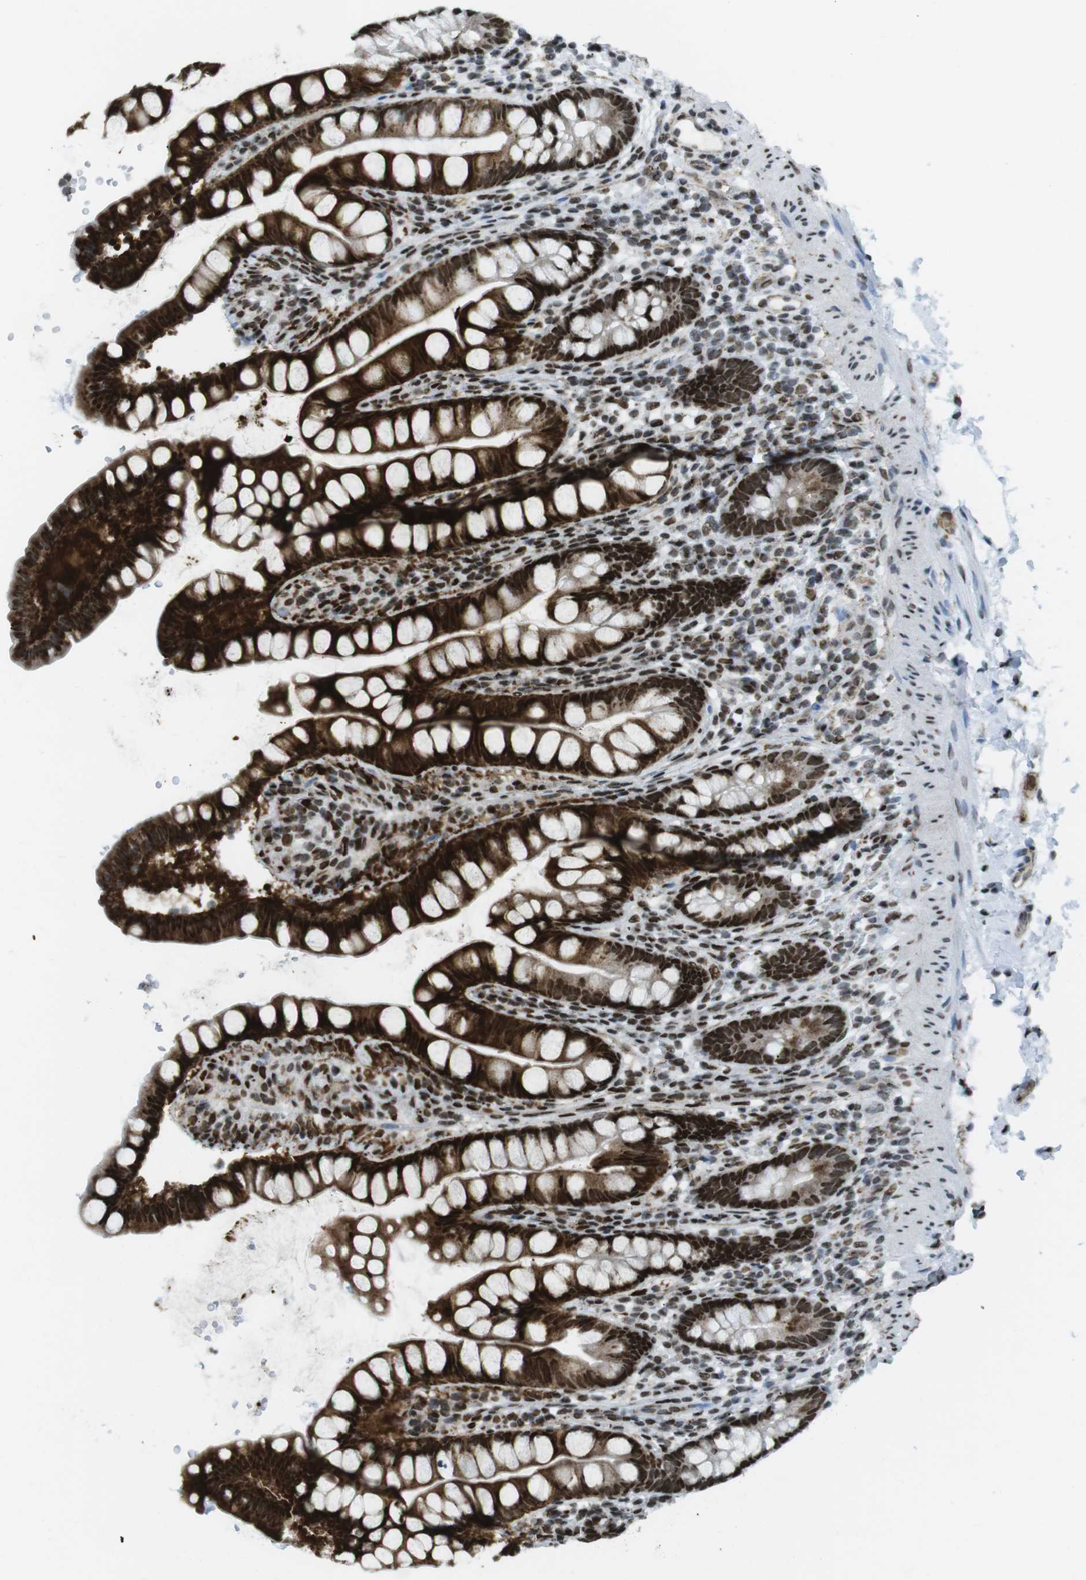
{"staining": {"intensity": "strong", "quantity": ">75%", "location": "cytoplasmic/membranous,nuclear"}, "tissue": "small intestine", "cell_type": "Glandular cells", "image_type": "normal", "snomed": [{"axis": "morphology", "description": "Normal tissue, NOS"}, {"axis": "topography", "description": "Small intestine"}], "caption": "IHC micrograph of benign human small intestine stained for a protein (brown), which exhibits high levels of strong cytoplasmic/membranous,nuclear expression in about >75% of glandular cells.", "gene": "ARID1A", "patient": {"sex": "female", "age": 84}}